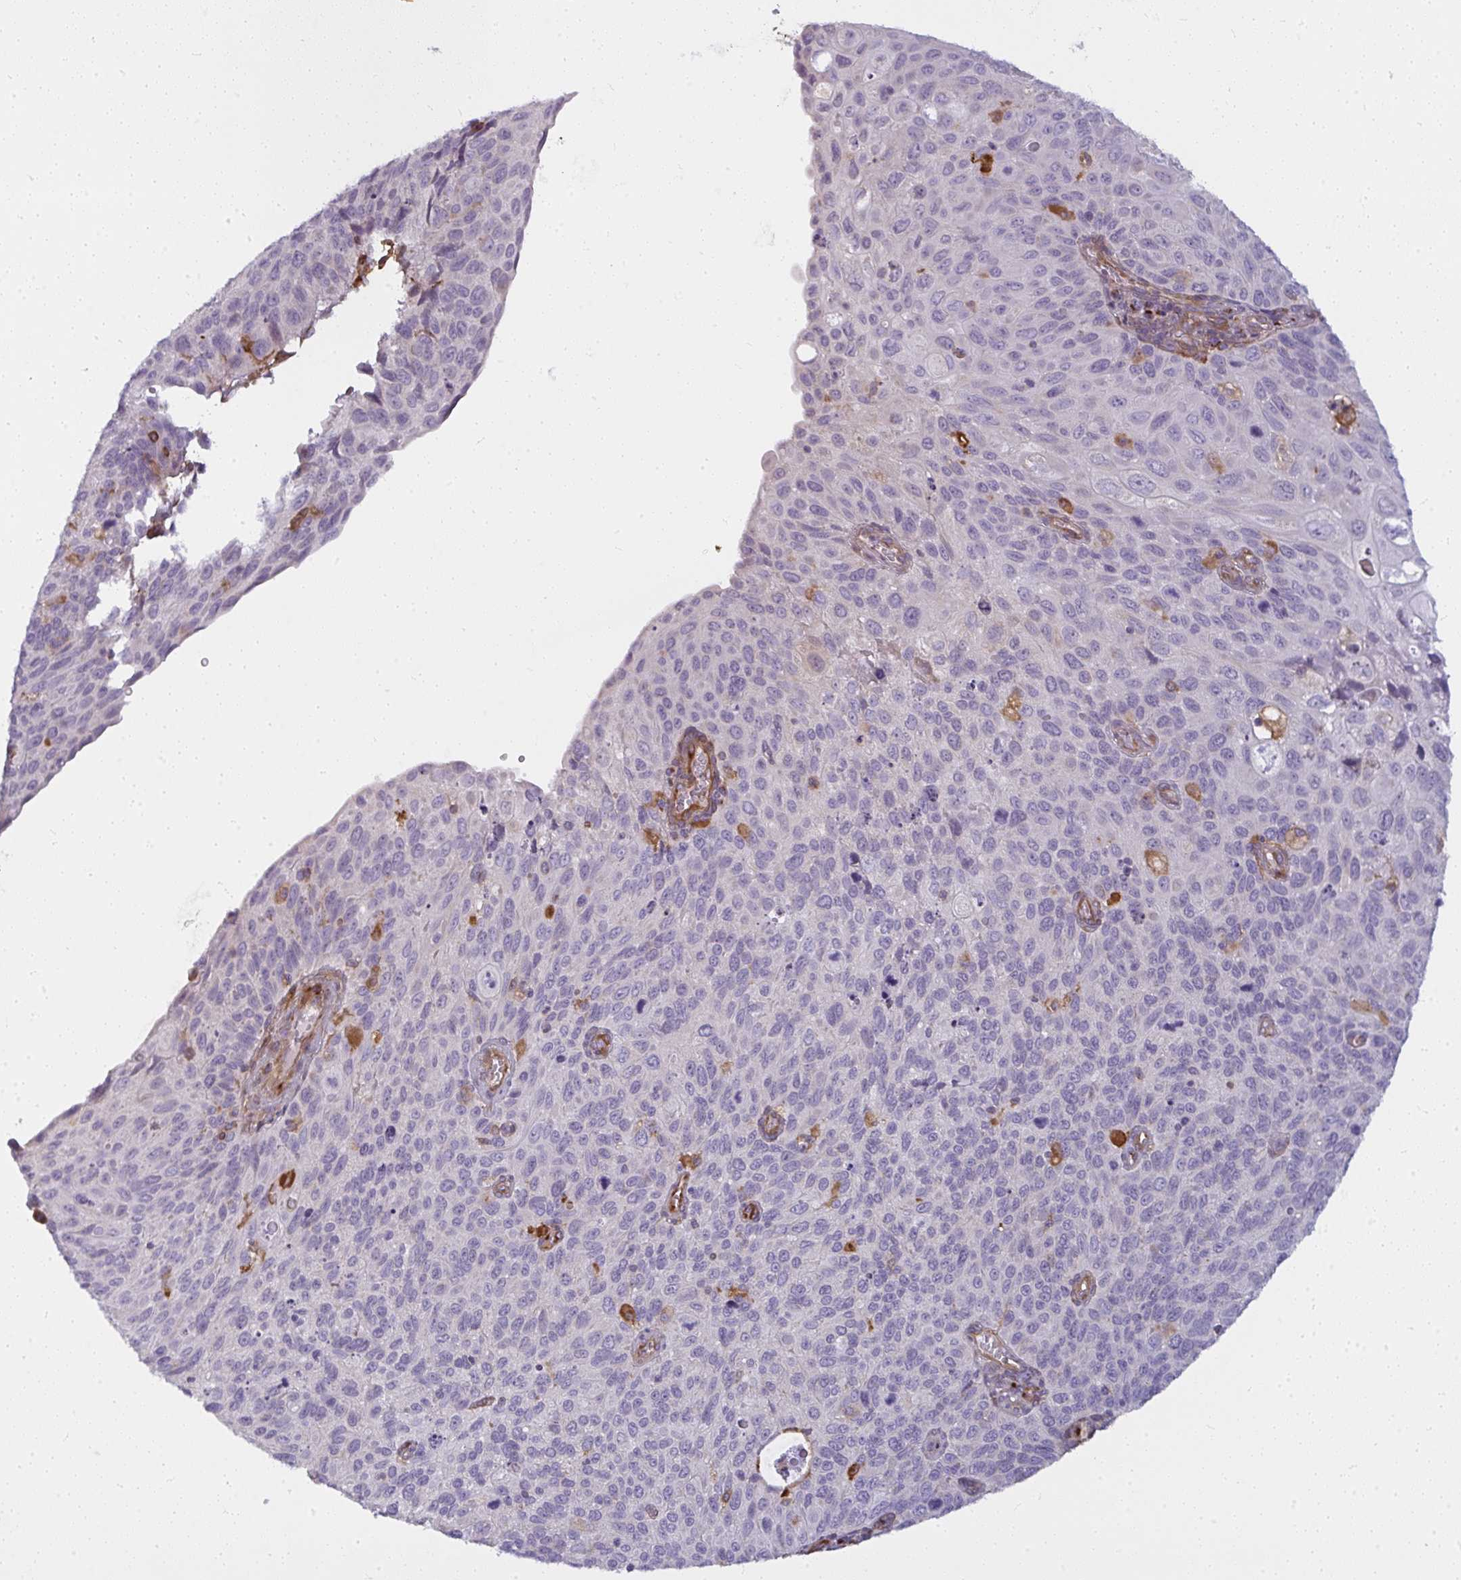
{"staining": {"intensity": "negative", "quantity": "none", "location": "none"}, "tissue": "cervical cancer", "cell_type": "Tumor cells", "image_type": "cancer", "snomed": [{"axis": "morphology", "description": "Squamous cell carcinoma, NOS"}, {"axis": "topography", "description": "Cervix"}], "caption": "Tumor cells show no significant expression in cervical squamous cell carcinoma.", "gene": "IFIT3", "patient": {"sex": "female", "age": 70}}